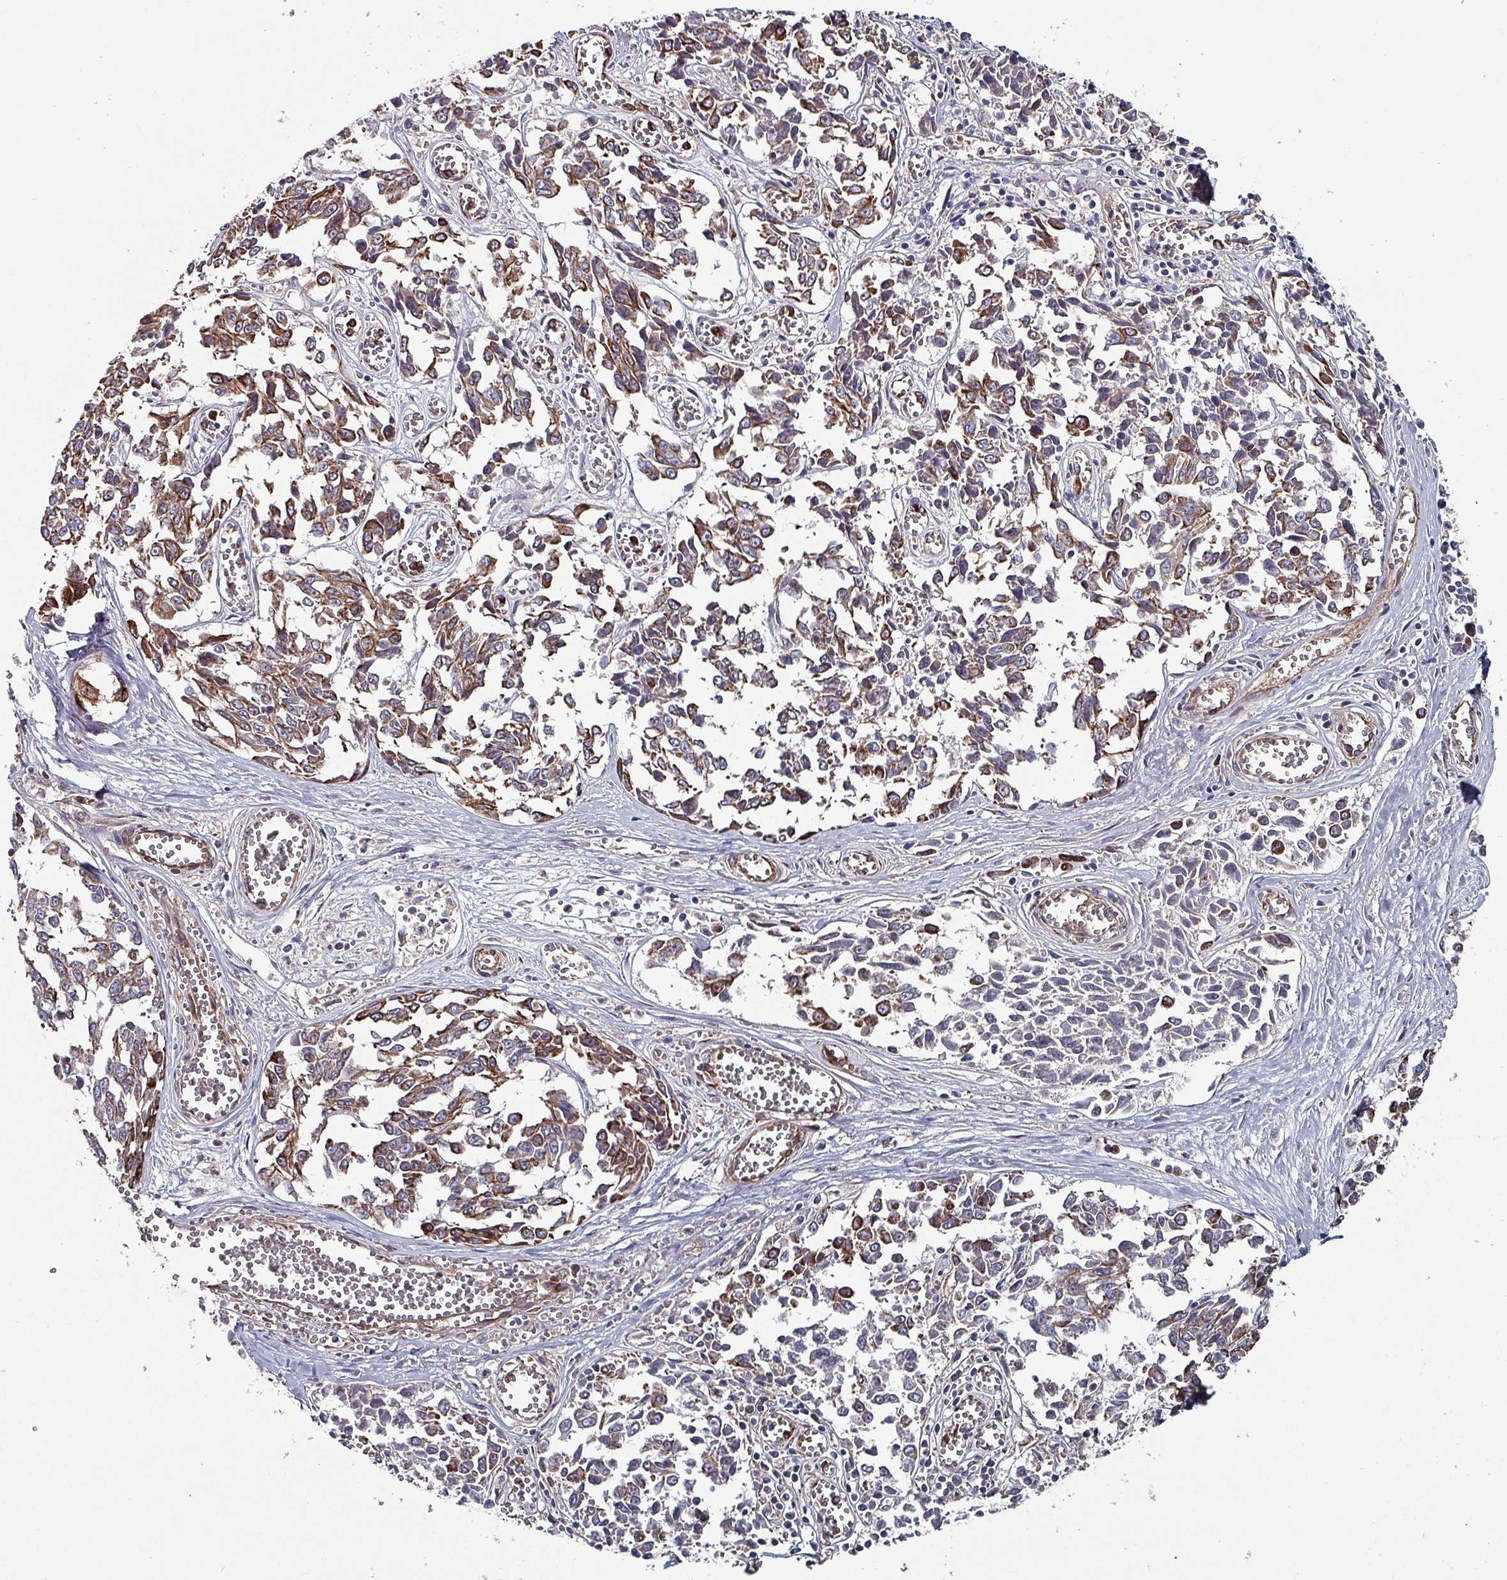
{"staining": {"intensity": "moderate", "quantity": "25%-75%", "location": "cytoplasmic/membranous"}, "tissue": "melanoma", "cell_type": "Tumor cells", "image_type": "cancer", "snomed": [{"axis": "morphology", "description": "Malignant melanoma, NOS"}, {"axis": "topography", "description": "Skin"}], "caption": "Protein staining of malignant melanoma tissue exhibits moderate cytoplasmic/membranous positivity in about 25%-75% of tumor cells.", "gene": "ANO10", "patient": {"sex": "female", "age": 64}}